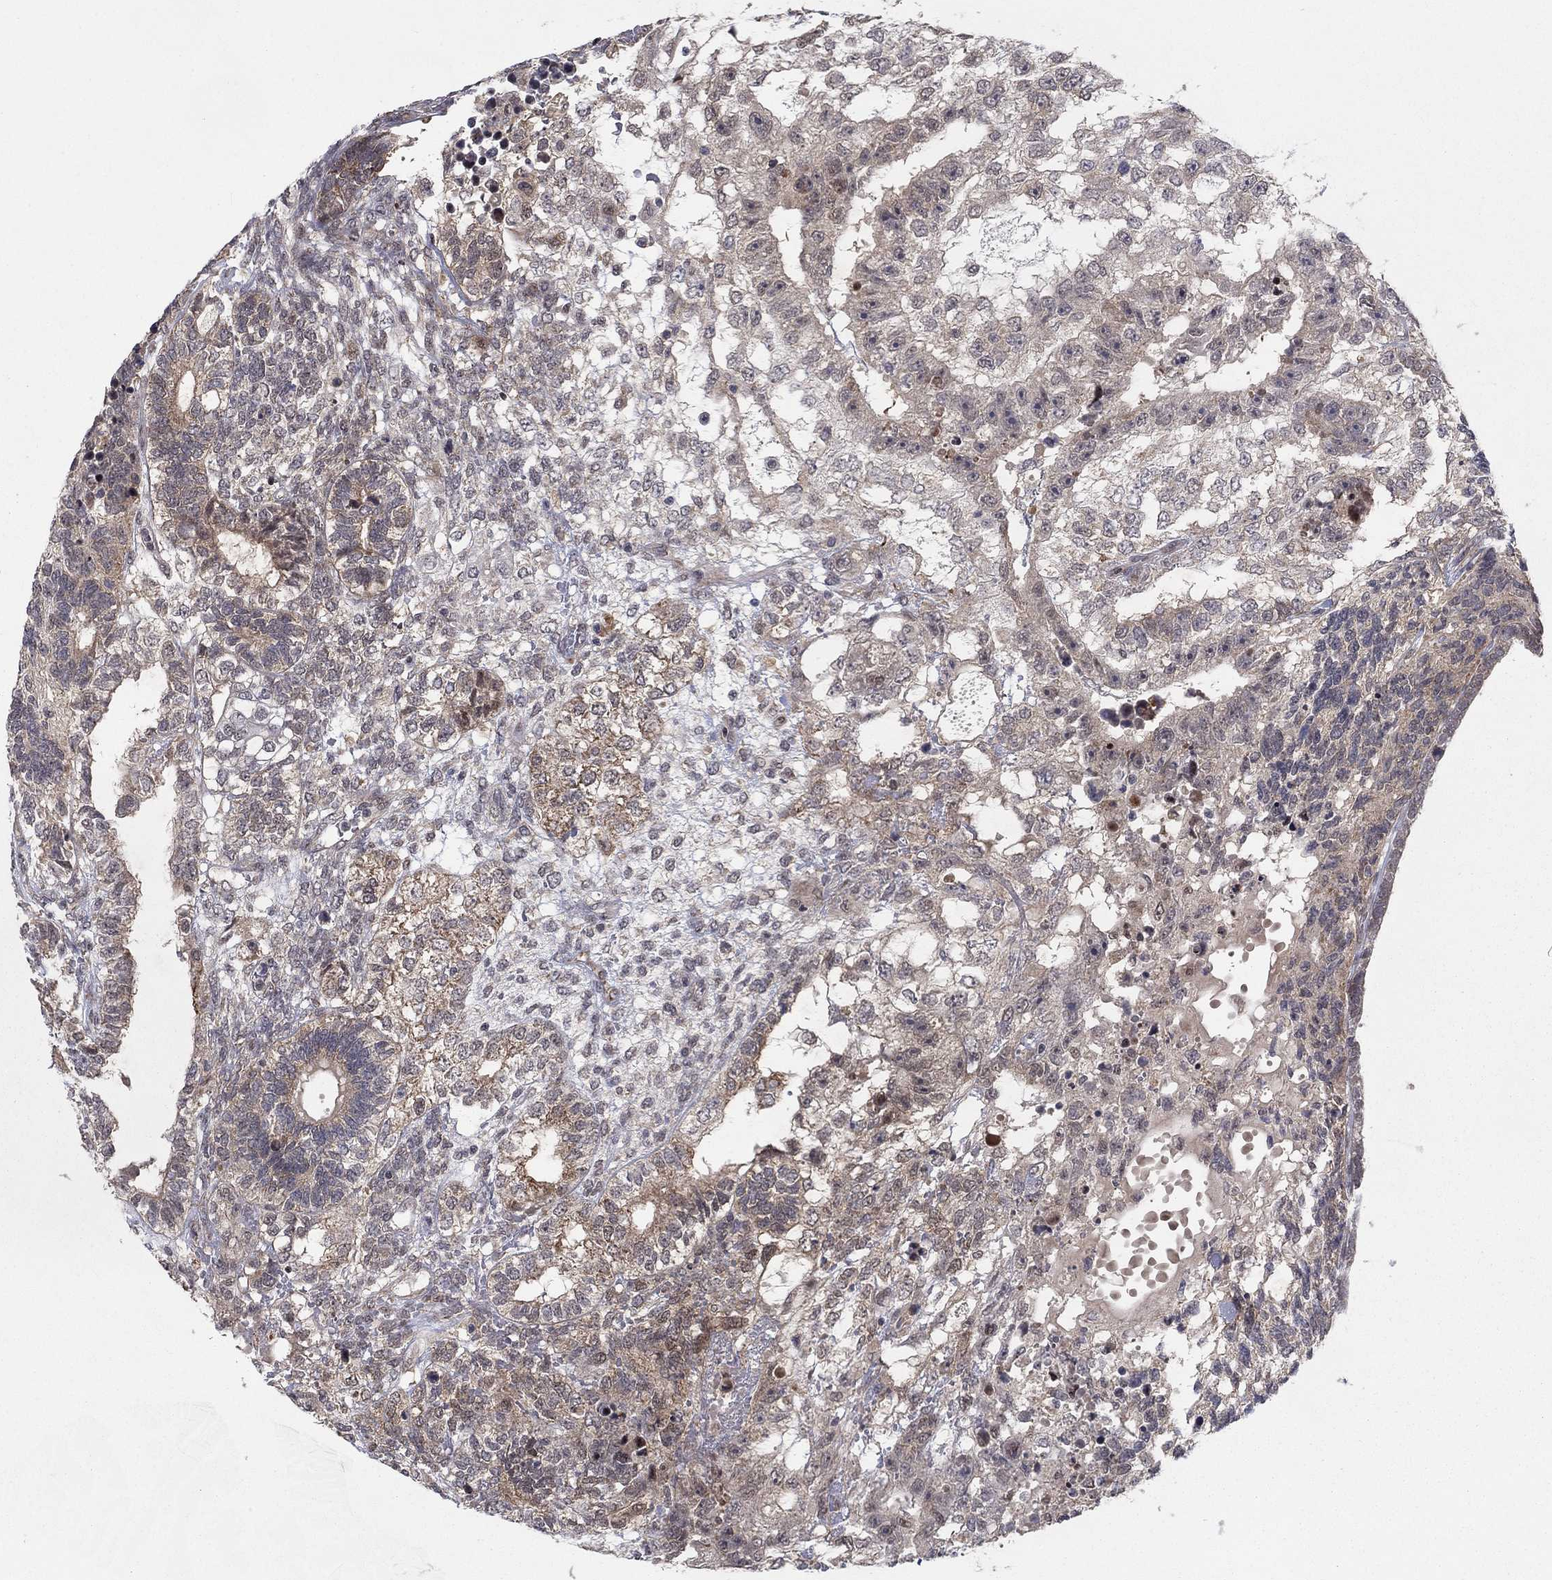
{"staining": {"intensity": "strong", "quantity": "<25%", "location": "cytoplasmic/membranous"}, "tissue": "testis cancer", "cell_type": "Tumor cells", "image_type": "cancer", "snomed": [{"axis": "morphology", "description": "Seminoma, NOS"}, {"axis": "morphology", "description": "Carcinoma, Embryonal, NOS"}, {"axis": "topography", "description": "Testis"}], "caption": "Immunohistochemistry staining of seminoma (testis), which exhibits medium levels of strong cytoplasmic/membranous positivity in approximately <25% of tumor cells indicating strong cytoplasmic/membranous protein positivity. The staining was performed using DAB (brown) for protein detection and nuclei were counterstained in hematoxylin (blue).", "gene": "ZNF395", "patient": {"sex": "male", "age": 41}}